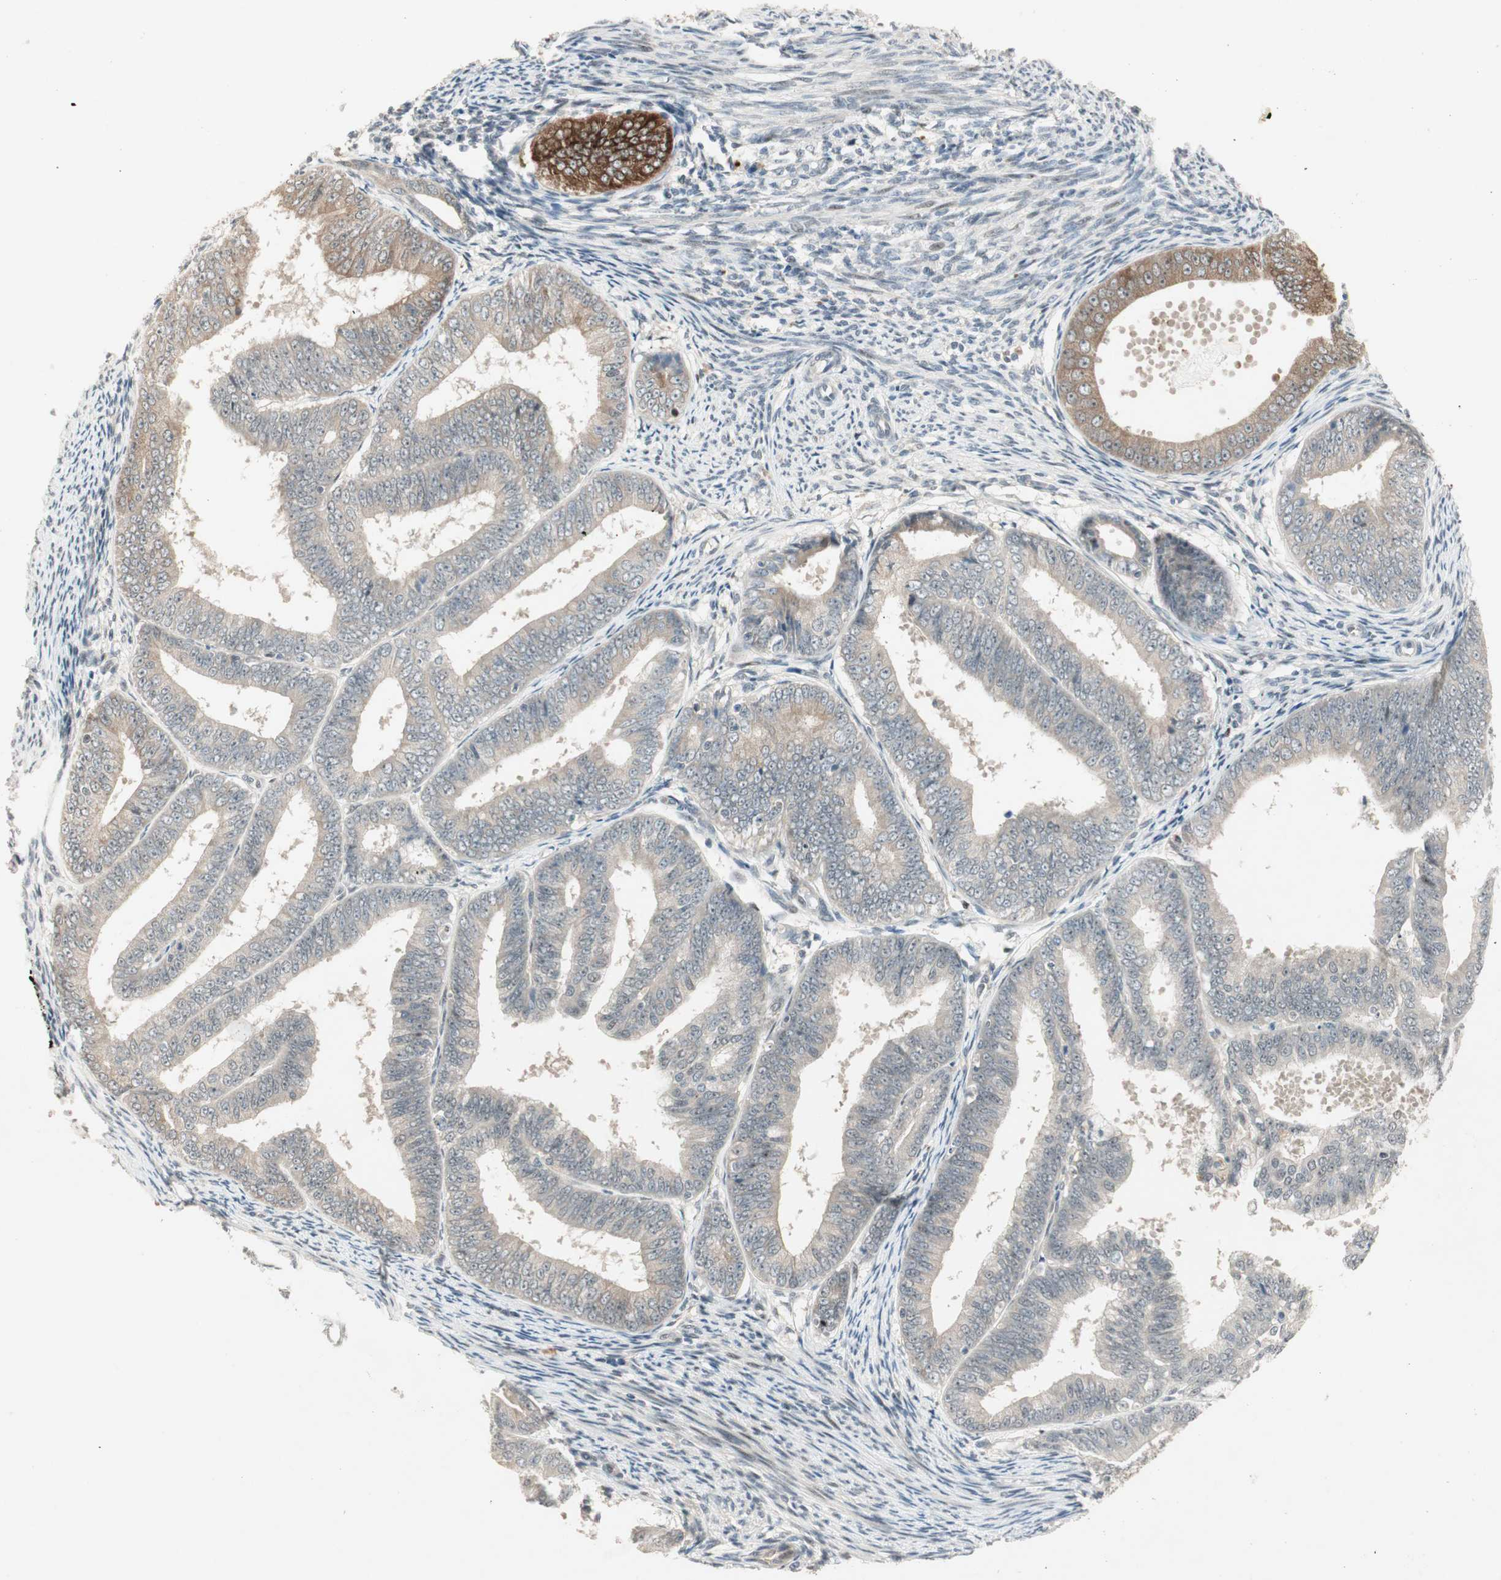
{"staining": {"intensity": "moderate", "quantity": "<25%", "location": "cytoplasmic/membranous,nuclear"}, "tissue": "endometrial cancer", "cell_type": "Tumor cells", "image_type": "cancer", "snomed": [{"axis": "morphology", "description": "Adenocarcinoma, NOS"}, {"axis": "topography", "description": "Endometrium"}], "caption": "Endometrial cancer tissue shows moderate cytoplasmic/membranous and nuclear expression in about <25% of tumor cells", "gene": "ACSL5", "patient": {"sex": "female", "age": 63}}